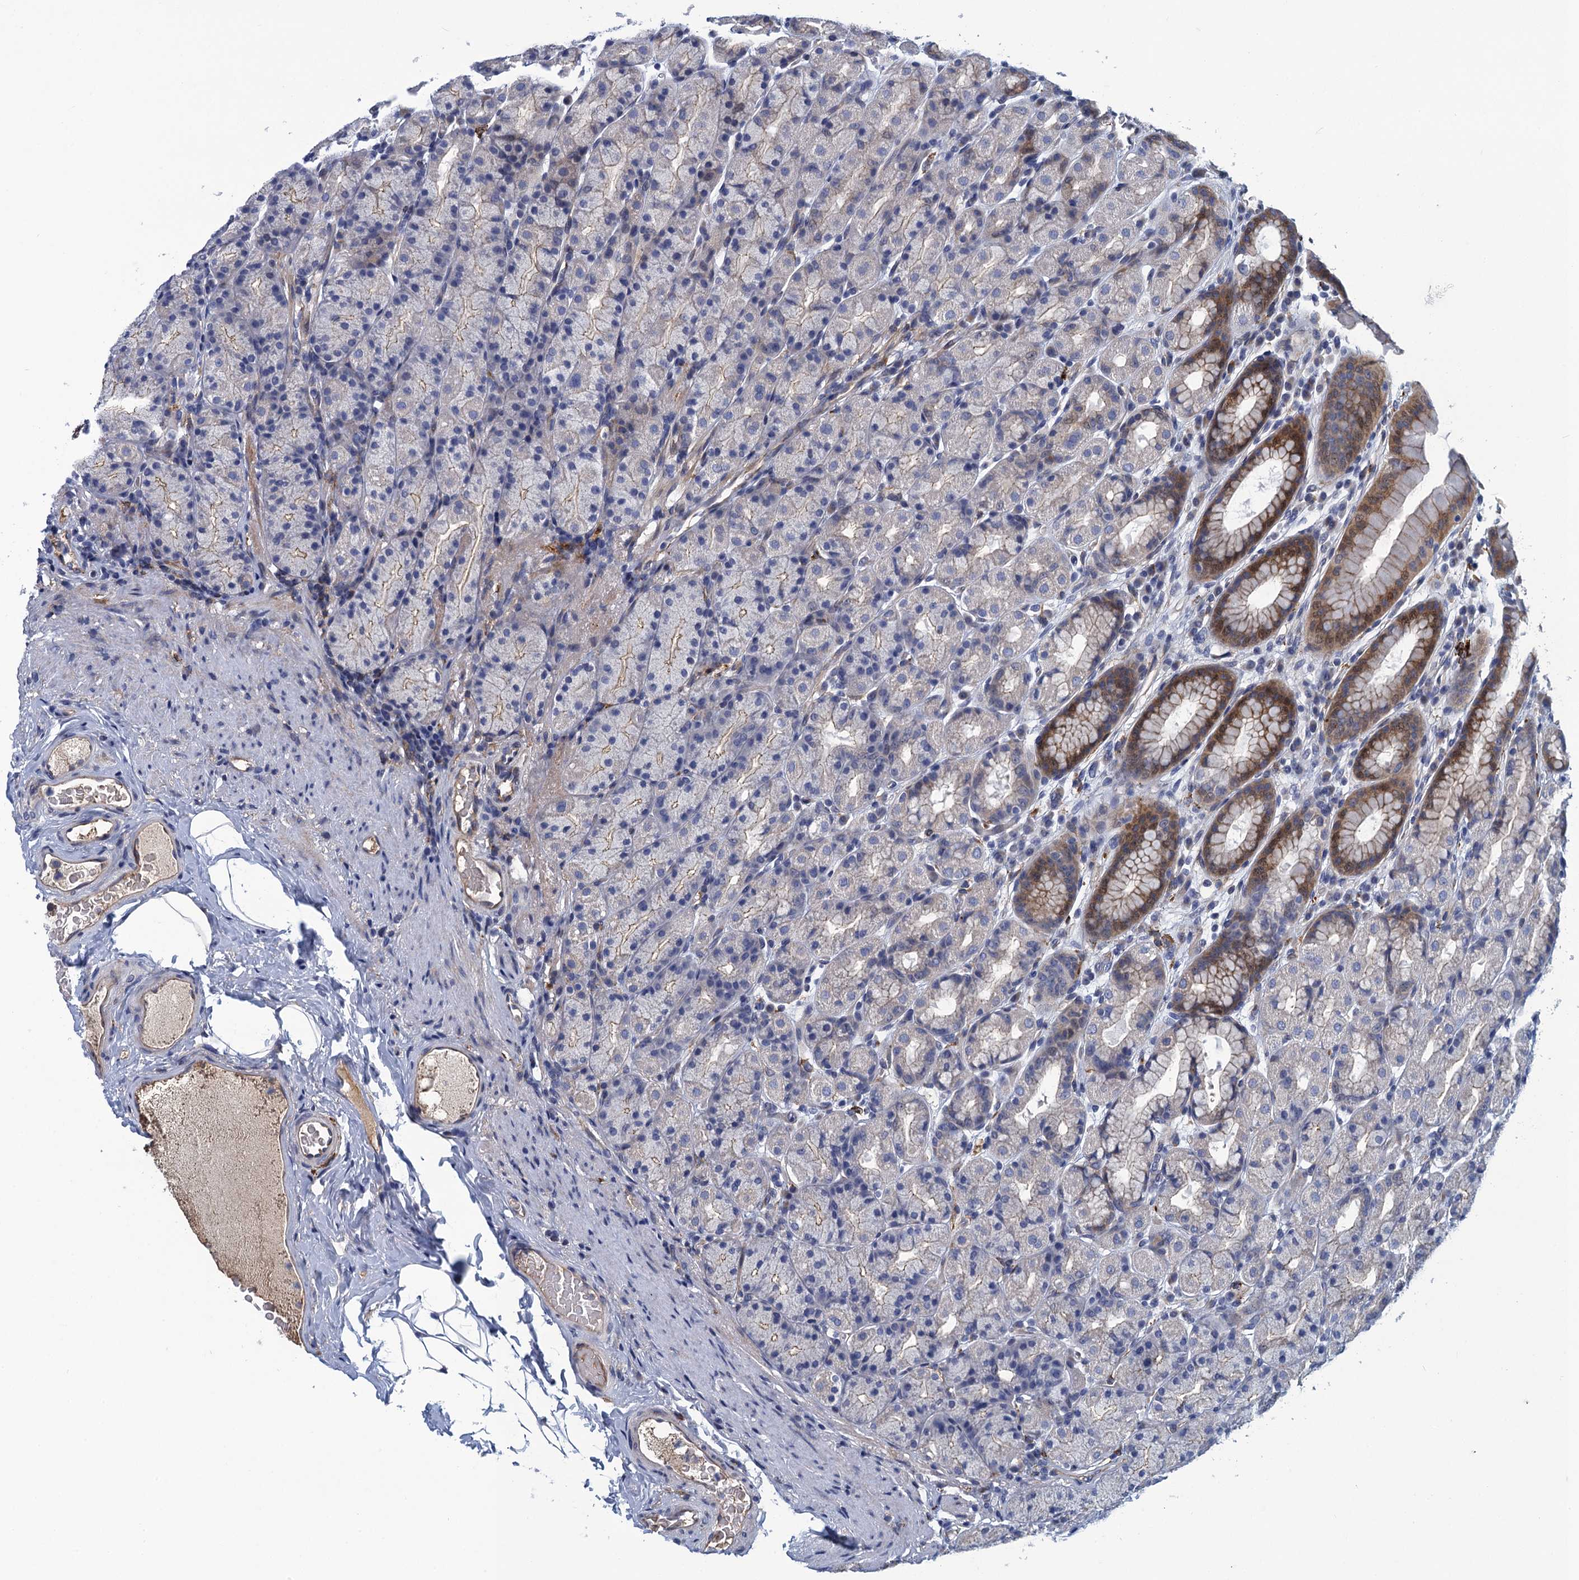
{"staining": {"intensity": "strong", "quantity": "<25%", "location": "cytoplasmic/membranous"}, "tissue": "stomach", "cell_type": "Glandular cells", "image_type": "normal", "snomed": [{"axis": "morphology", "description": "Normal tissue, NOS"}, {"axis": "topography", "description": "Stomach, upper"}], "caption": "Glandular cells demonstrate medium levels of strong cytoplasmic/membranous positivity in about <25% of cells in unremarkable stomach. (IHC, brightfield microscopy, high magnification).", "gene": "DNHD1", "patient": {"sex": "male", "age": 68}}